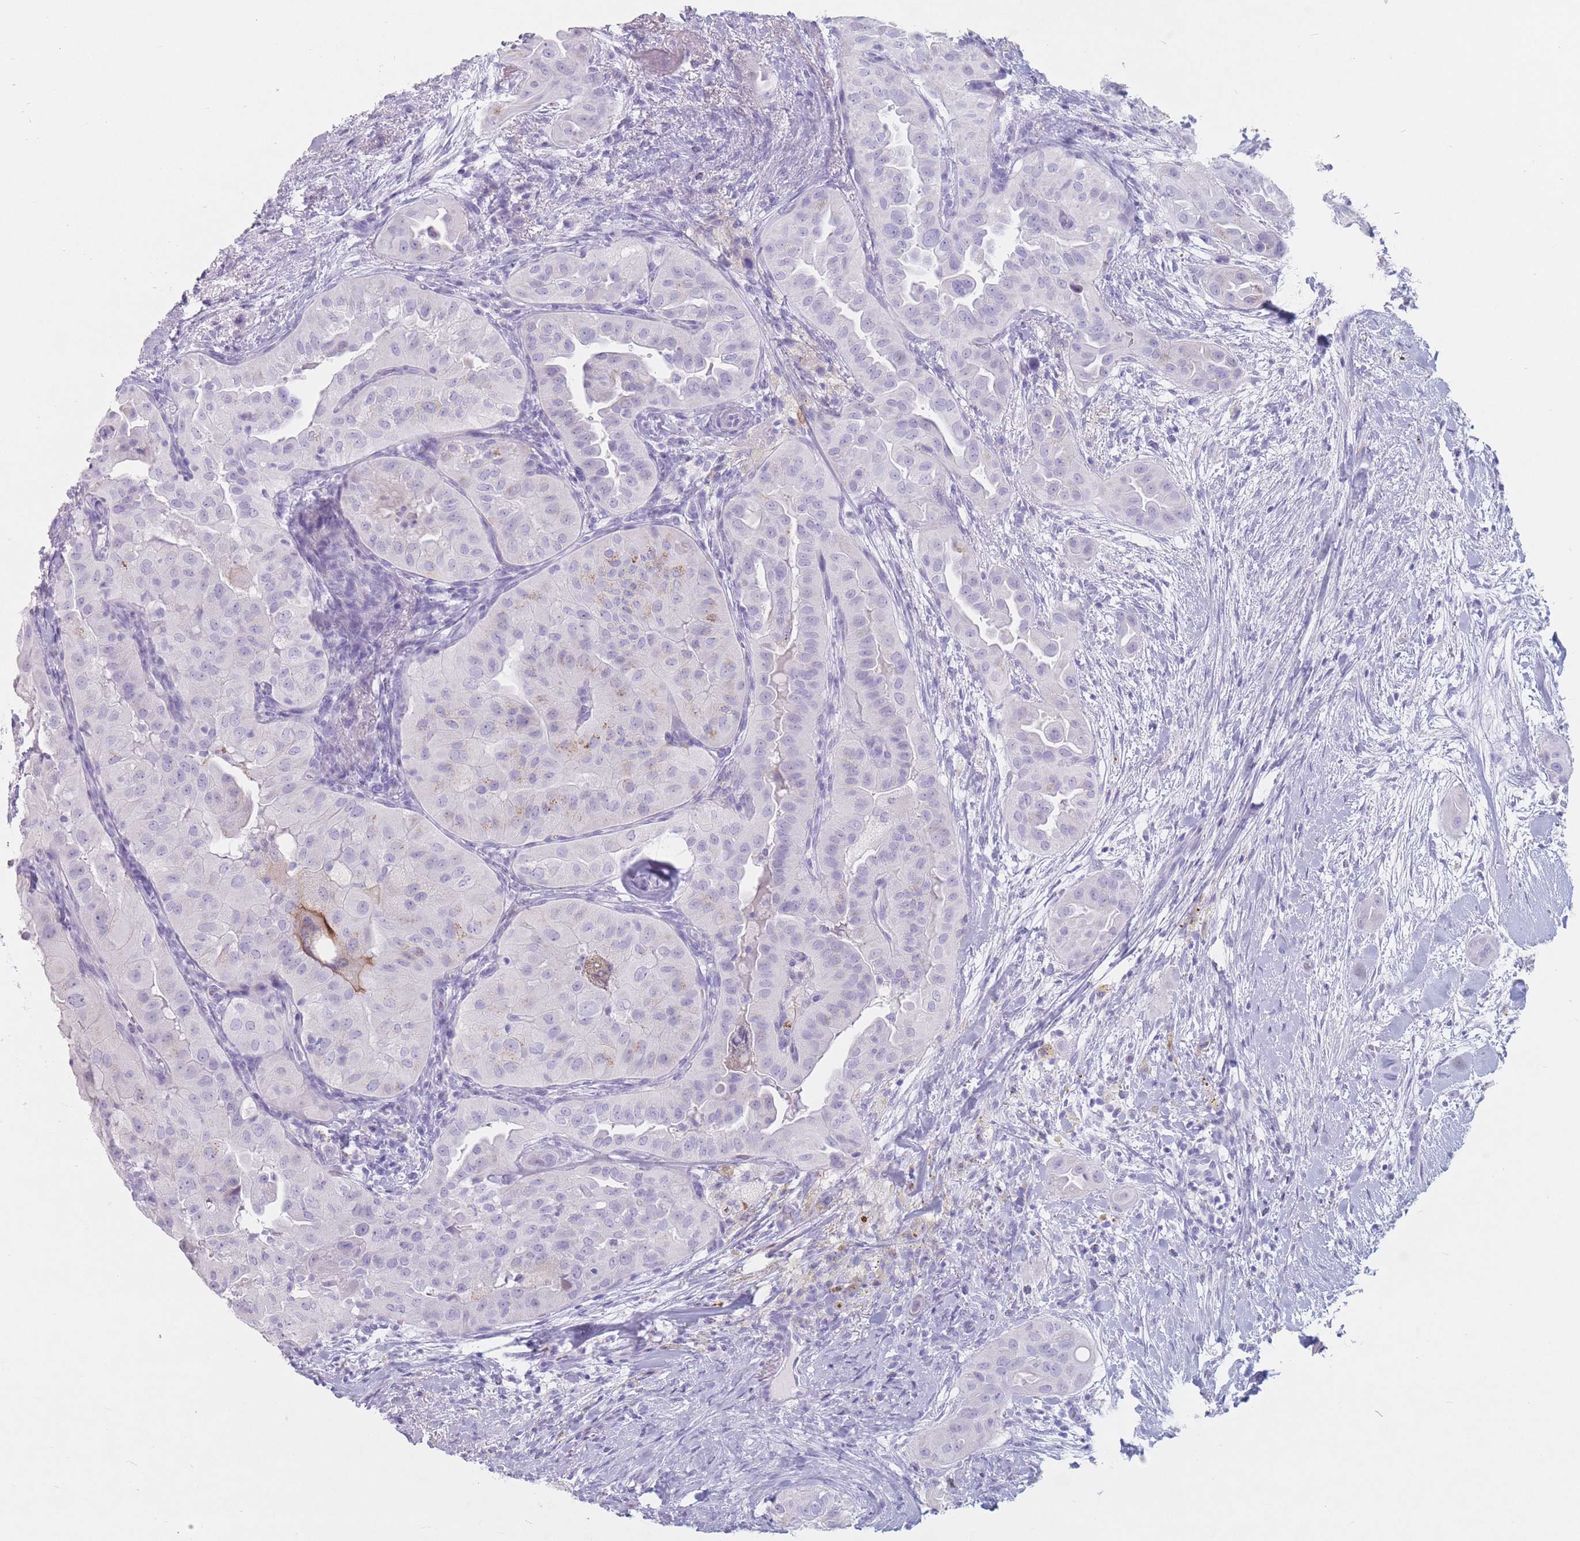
{"staining": {"intensity": "moderate", "quantity": "<25%", "location": "cytoplasmic/membranous"}, "tissue": "thyroid cancer", "cell_type": "Tumor cells", "image_type": "cancer", "snomed": [{"axis": "morphology", "description": "Normal tissue, NOS"}, {"axis": "morphology", "description": "Papillary adenocarcinoma, NOS"}, {"axis": "topography", "description": "Thyroid gland"}], "caption": "Protein expression analysis of thyroid cancer exhibits moderate cytoplasmic/membranous positivity in approximately <25% of tumor cells. (IHC, brightfield microscopy, high magnification).", "gene": "ST3GAL5", "patient": {"sex": "female", "age": 59}}